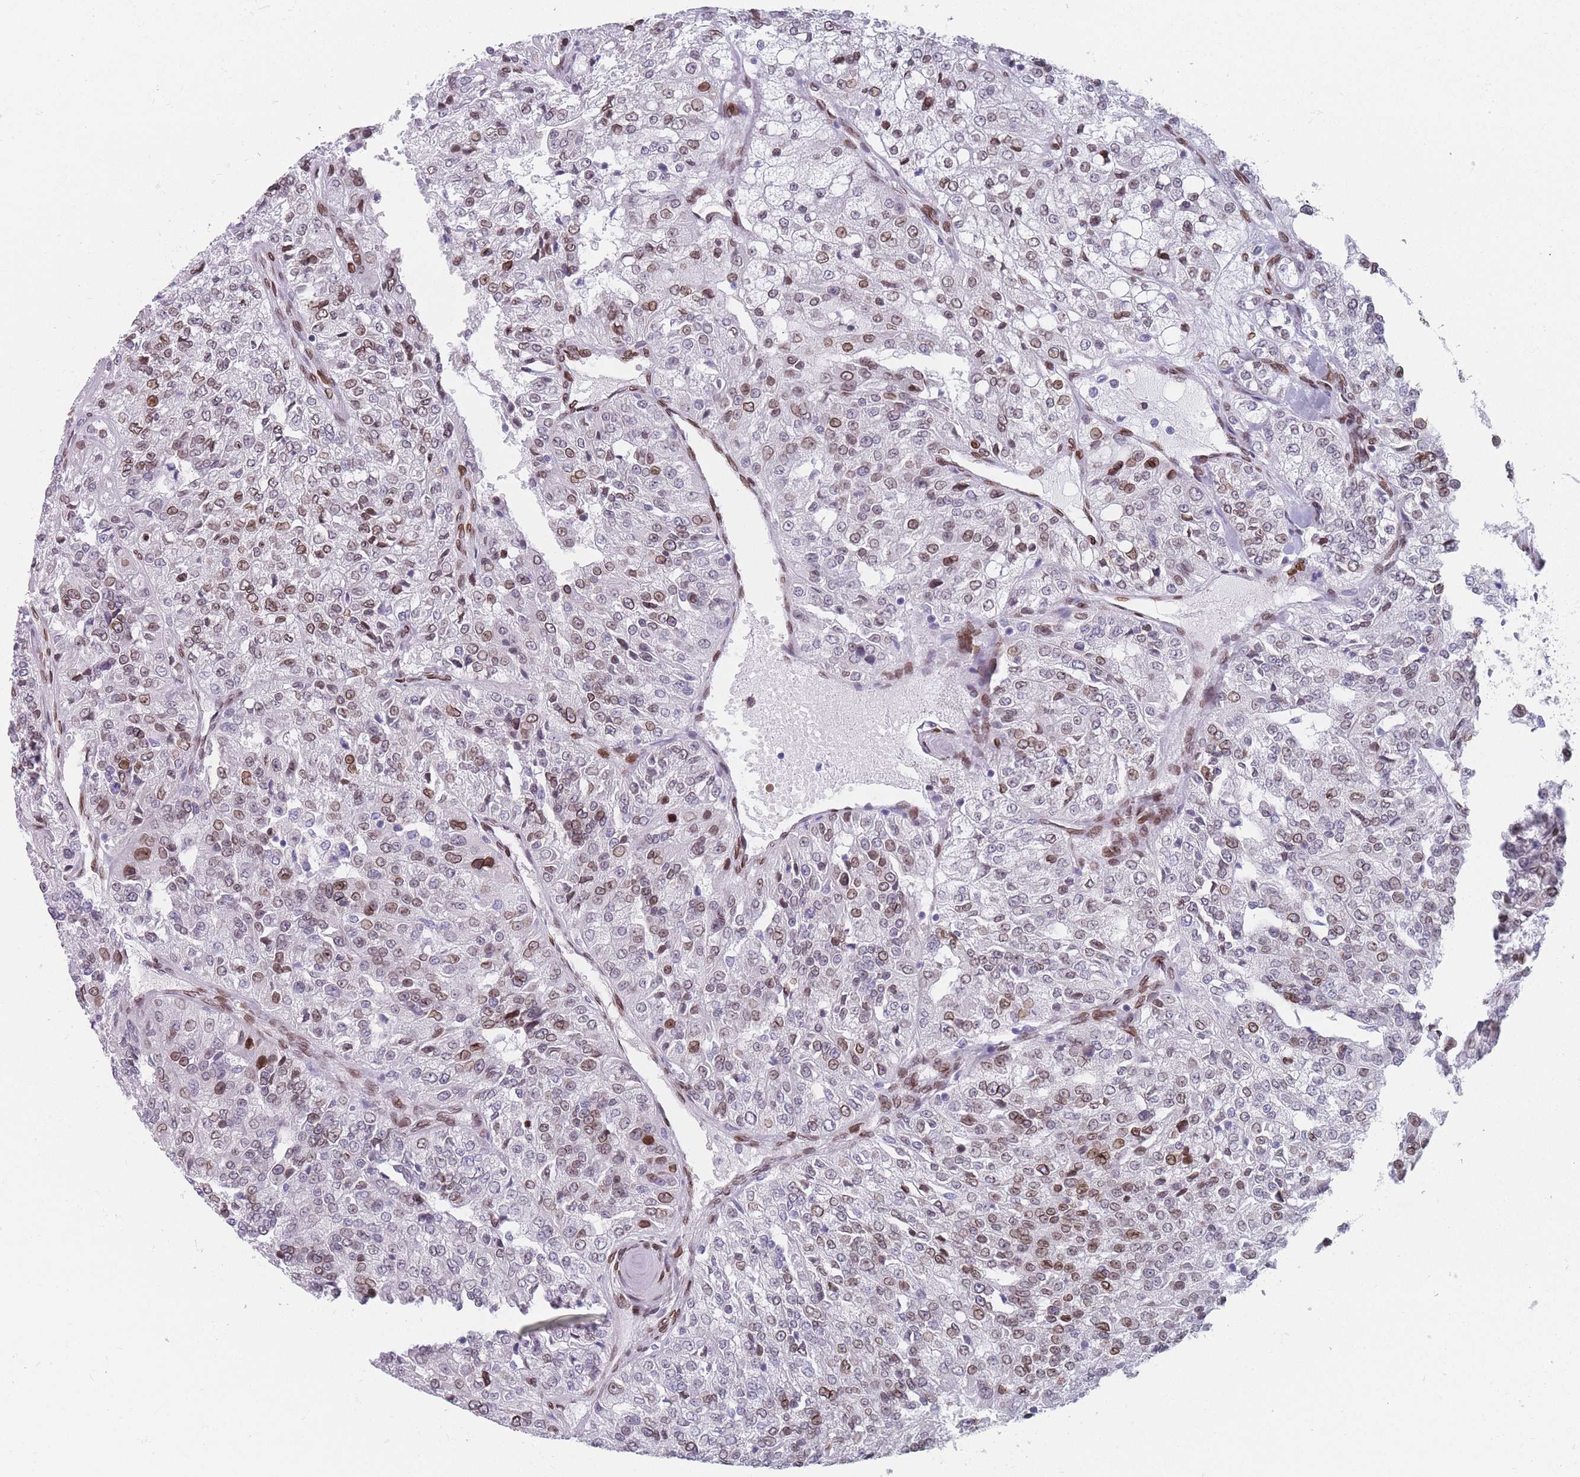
{"staining": {"intensity": "moderate", "quantity": "25%-75%", "location": "cytoplasmic/membranous,nuclear"}, "tissue": "renal cancer", "cell_type": "Tumor cells", "image_type": "cancer", "snomed": [{"axis": "morphology", "description": "Adenocarcinoma, NOS"}, {"axis": "topography", "description": "Kidney"}], "caption": "Moderate cytoplasmic/membranous and nuclear protein positivity is identified in approximately 25%-75% of tumor cells in renal cancer (adenocarcinoma). (DAB (3,3'-diaminobenzidine) IHC with brightfield microscopy, high magnification).", "gene": "ZBTB1", "patient": {"sex": "female", "age": 63}}